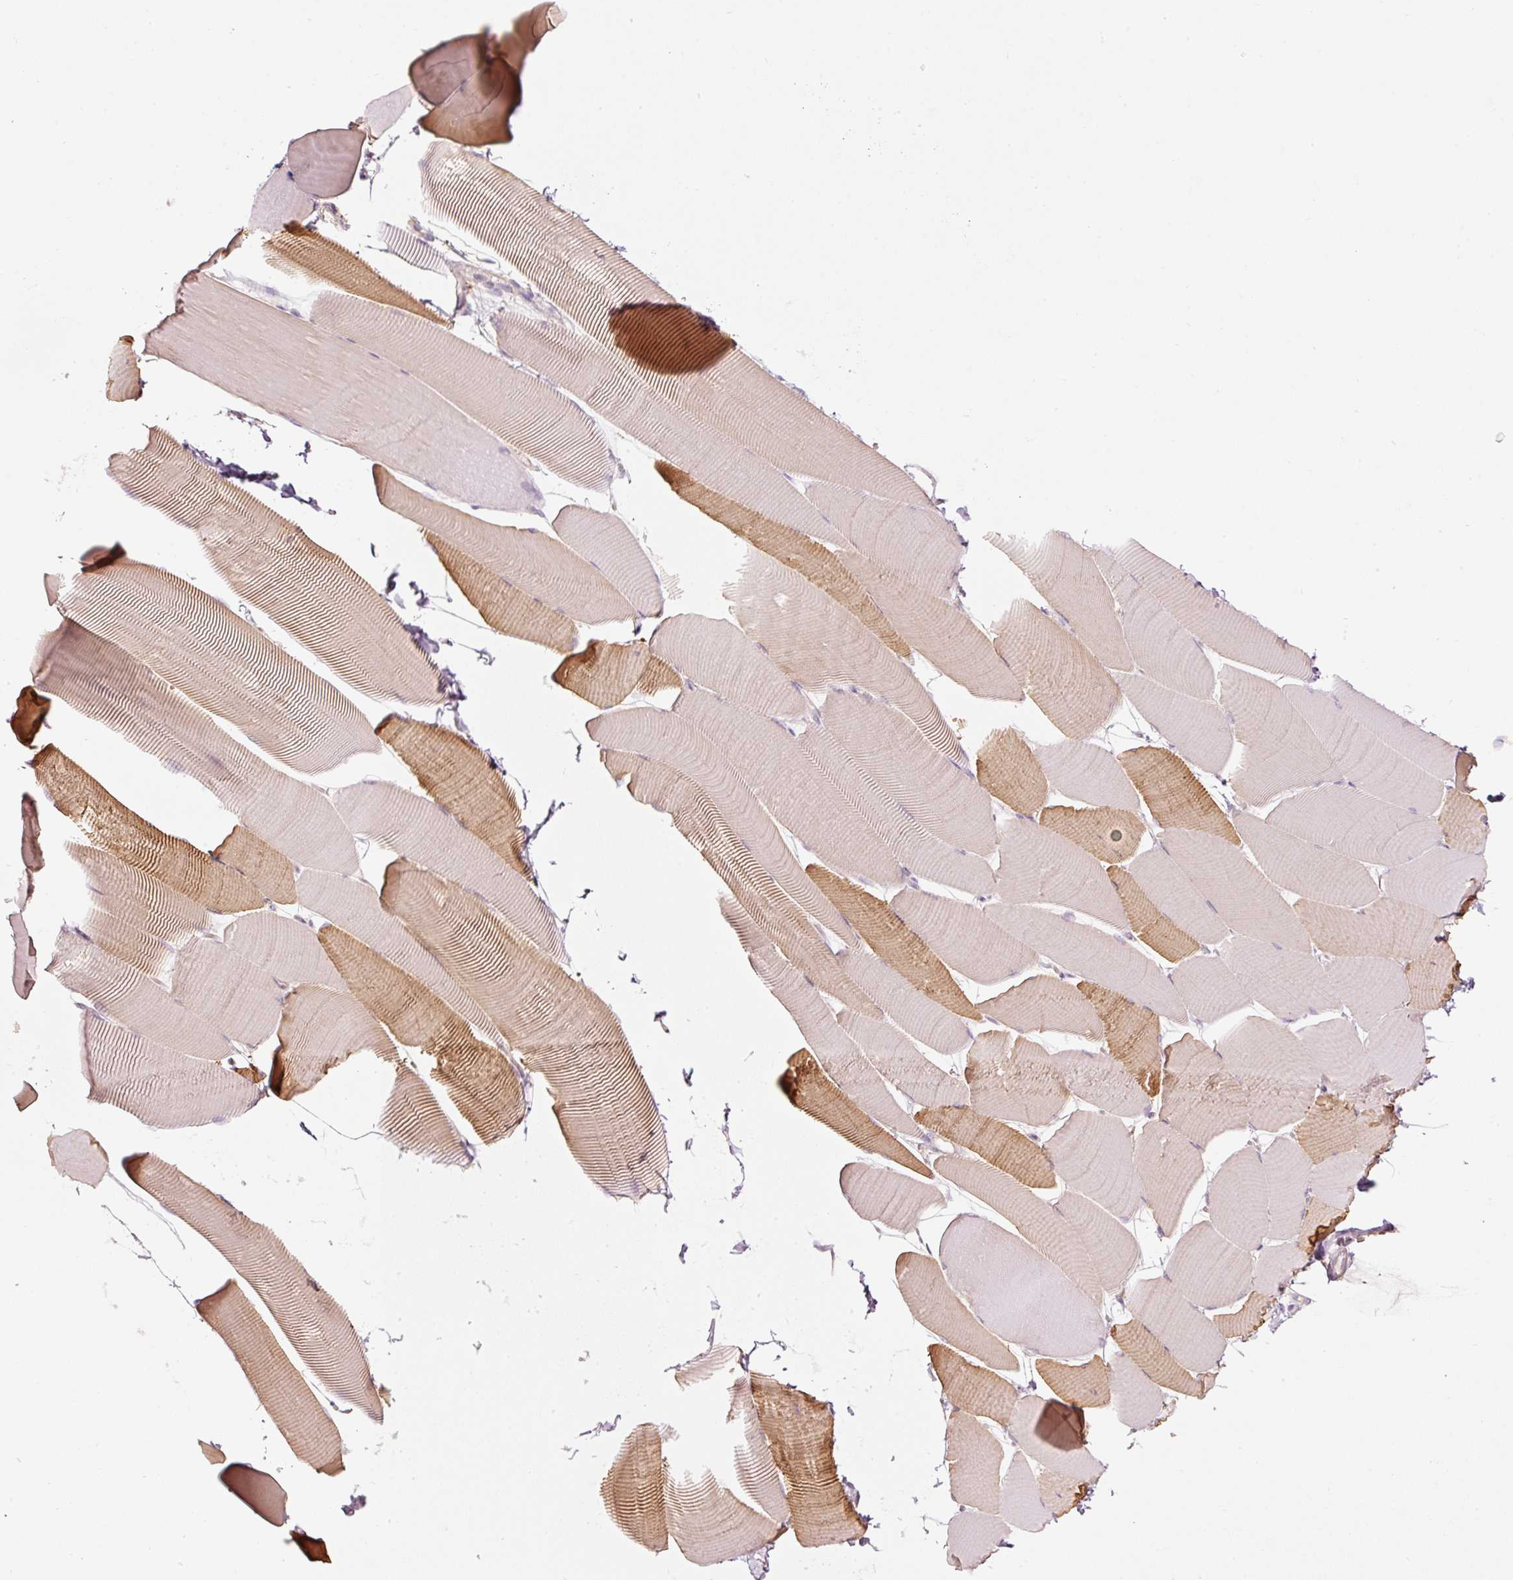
{"staining": {"intensity": "moderate", "quantity": "25%-75%", "location": "cytoplasmic/membranous"}, "tissue": "skeletal muscle", "cell_type": "Myocytes", "image_type": "normal", "snomed": [{"axis": "morphology", "description": "Normal tissue, NOS"}, {"axis": "topography", "description": "Skeletal muscle"}], "caption": "This is a histology image of immunohistochemistry staining of benign skeletal muscle, which shows moderate staining in the cytoplasmic/membranous of myocytes.", "gene": "SIPA1", "patient": {"sex": "male", "age": 25}}